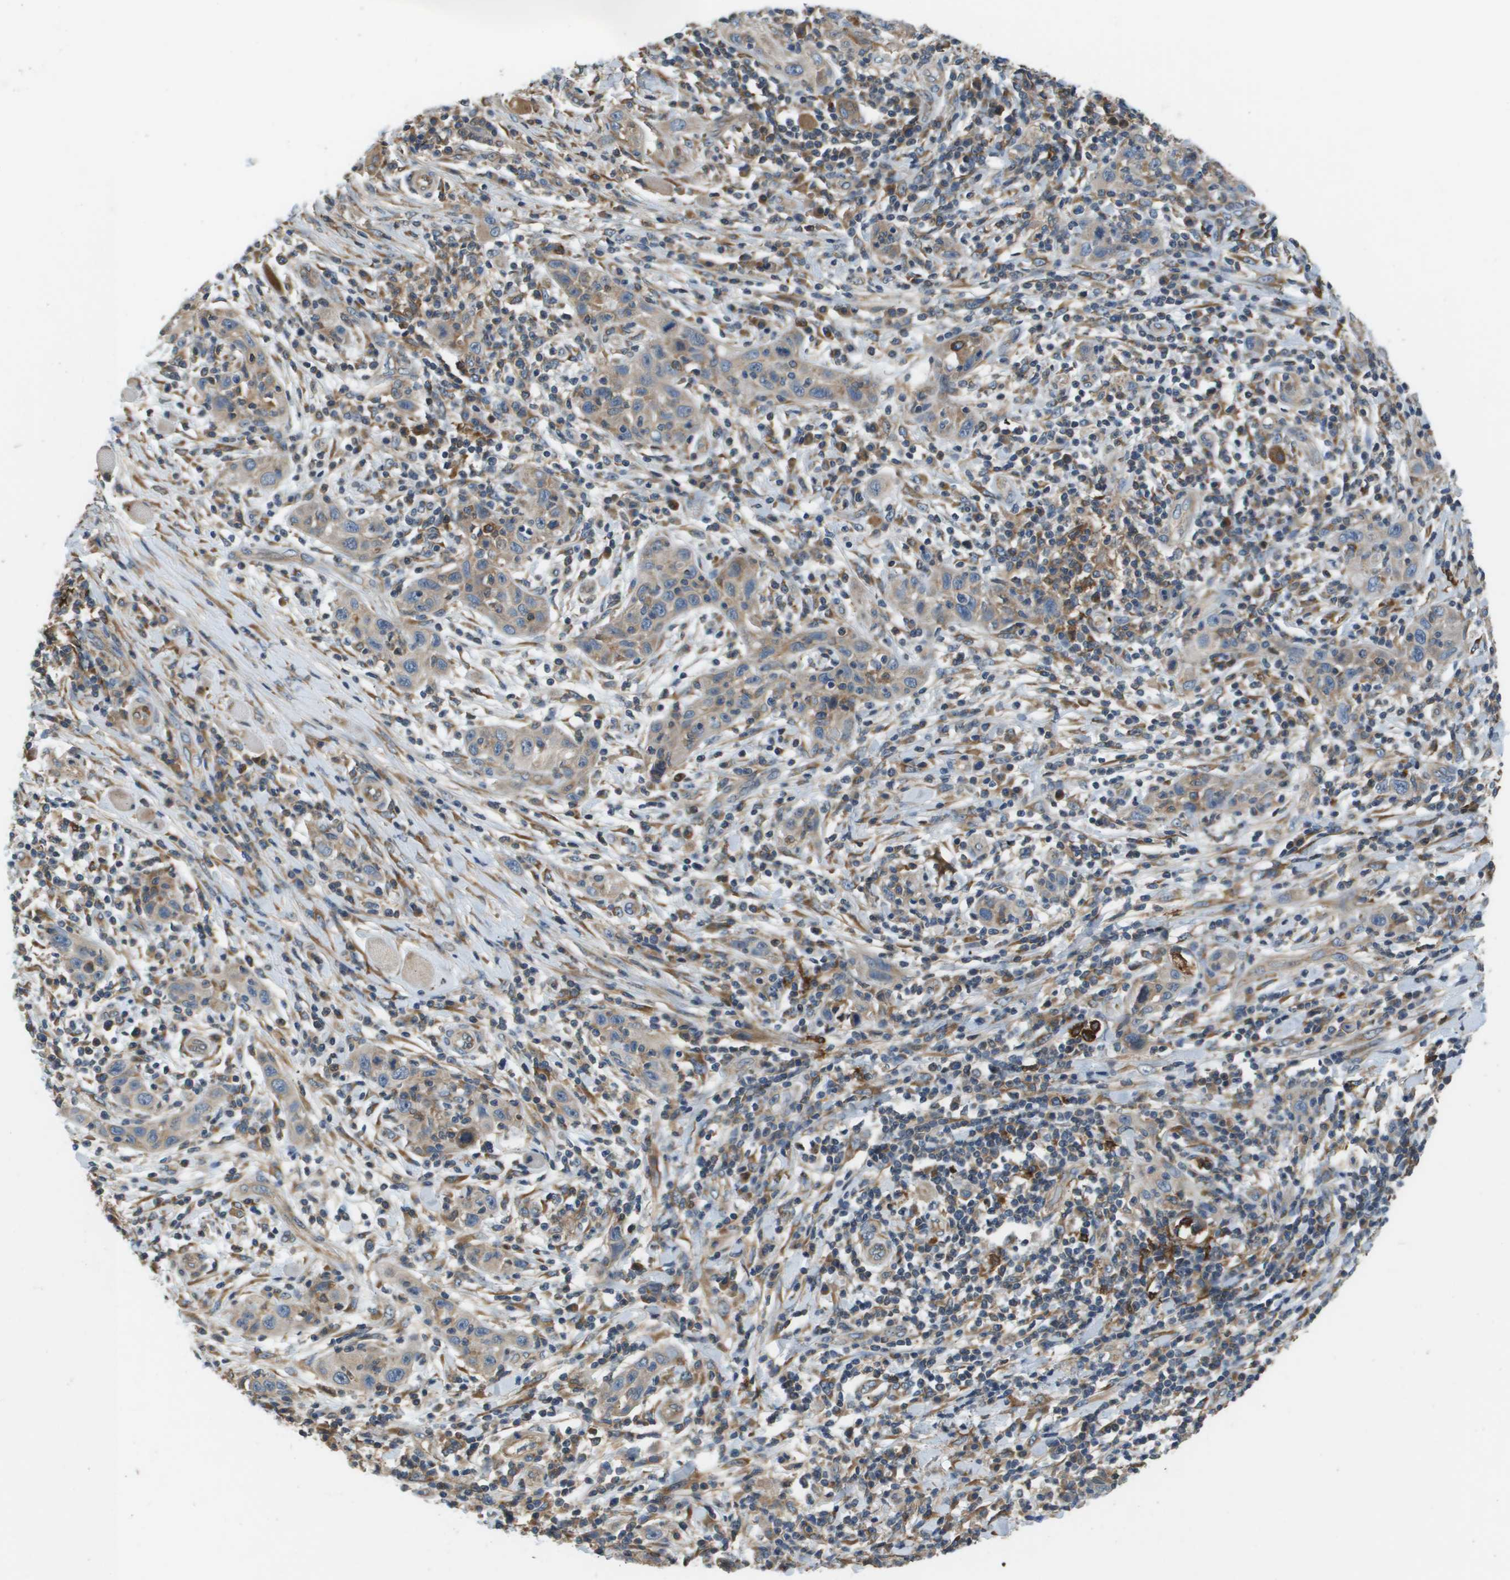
{"staining": {"intensity": "weak", "quantity": "25%-75%", "location": "cytoplasmic/membranous"}, "tissue": "skin cancer", "cell_type": "Tumor cells", "image_type": "cancer", "snomed": [{"axis": "morphology", "description": "Squamous cell carcinoma, NOS"}, {"axis": "topography", "description": "Skin"}], "caption": "Brown immunohistochemical staining in human skin squamous cell carcinoma reveals weak cytoplasmic/membranous expression in about 25%-75% of tumor cells. The protein is stained brown, and the nuclei are stained in blue (DAB (3,3'-diaminobenzidine) IHC with brightfield microscopy, high magnification).", "gene": "SAMSN1", "patient": {"sex": "female", "age": 88}}